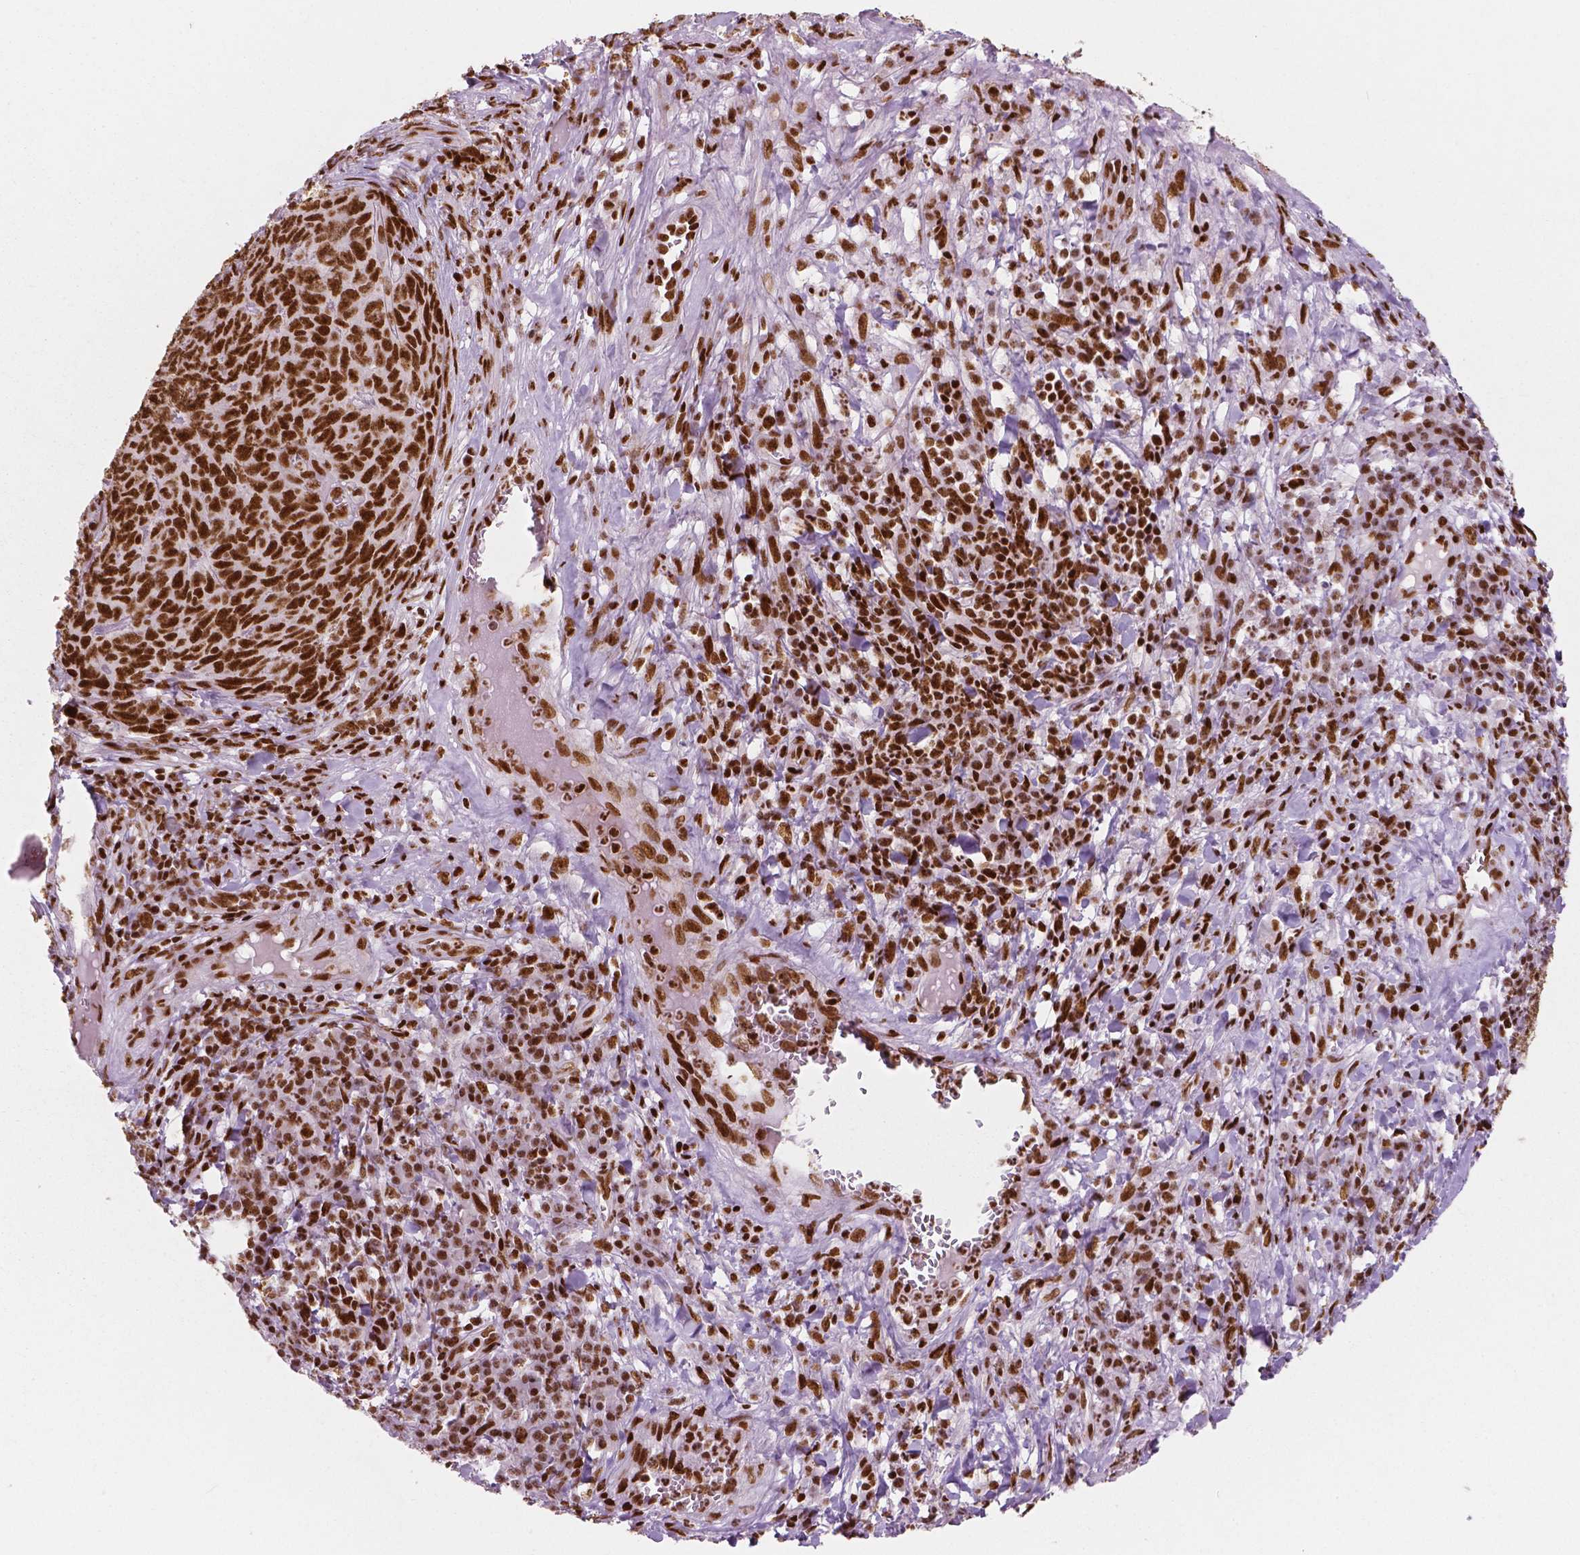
{"staining": {"intensity": "strong", "quantity": ">75%", "location": "nuclear"}, "tissue": "skin cancer", "cell_type": "Tumor cells", "image_type": "cancer", "snomed": [{"axis": "morphology", "description": "Squamous cell carcinoma, NOS"}, {"axis": "topography", "description": "Skin"}, {"axis": "topography", "description": "Anal"}], "caption": "About >75% of tumor cells in human skin squamous cell carcinoma exhibit strong nuclear protein expression as visualized by brown immunohistochemical staining.", "gene": "BRD4", "patient": {"sex": "female", "age": 51}}